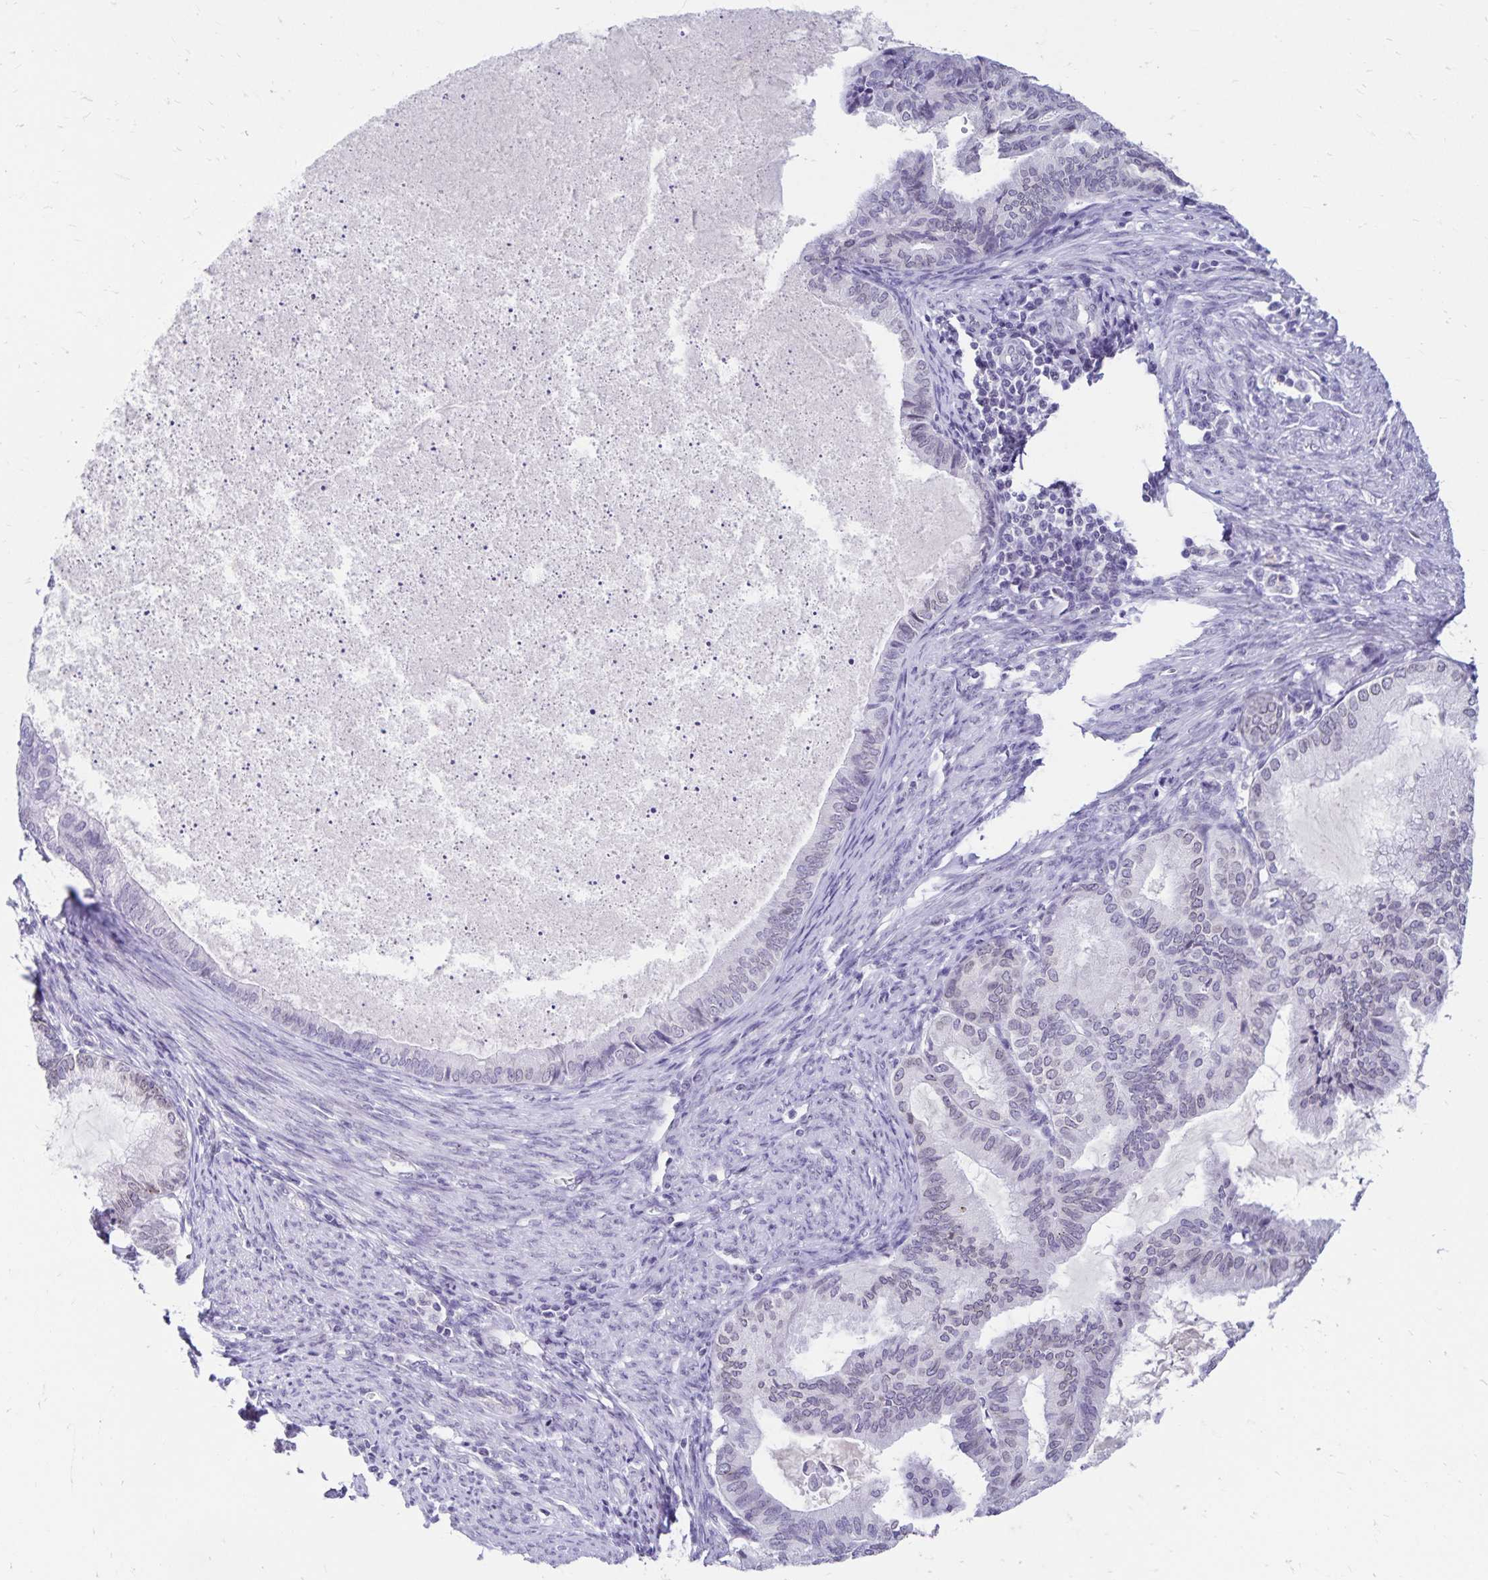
{"staining": {"intensity": "negative", "quantity": "none", "location": "none"}, "tissue": "endometrial cancer", "cell_type": "Tumor cells", "image_type": "cancer", "snomed": [{"axis": "morphology", "description": "Adenocarcinoma, NOS"}, {"axis": "topography", "description": "Endometrium"}], "caption": "This photomicrograph is of endometrial adenocarcinoma stained with IHC to label a protein in brown with the nuclei are counter-stained blue. There is no positivity in tumor cells.", "gene": "FAM166C", "patient": {"sex": "female", "age": 86}}